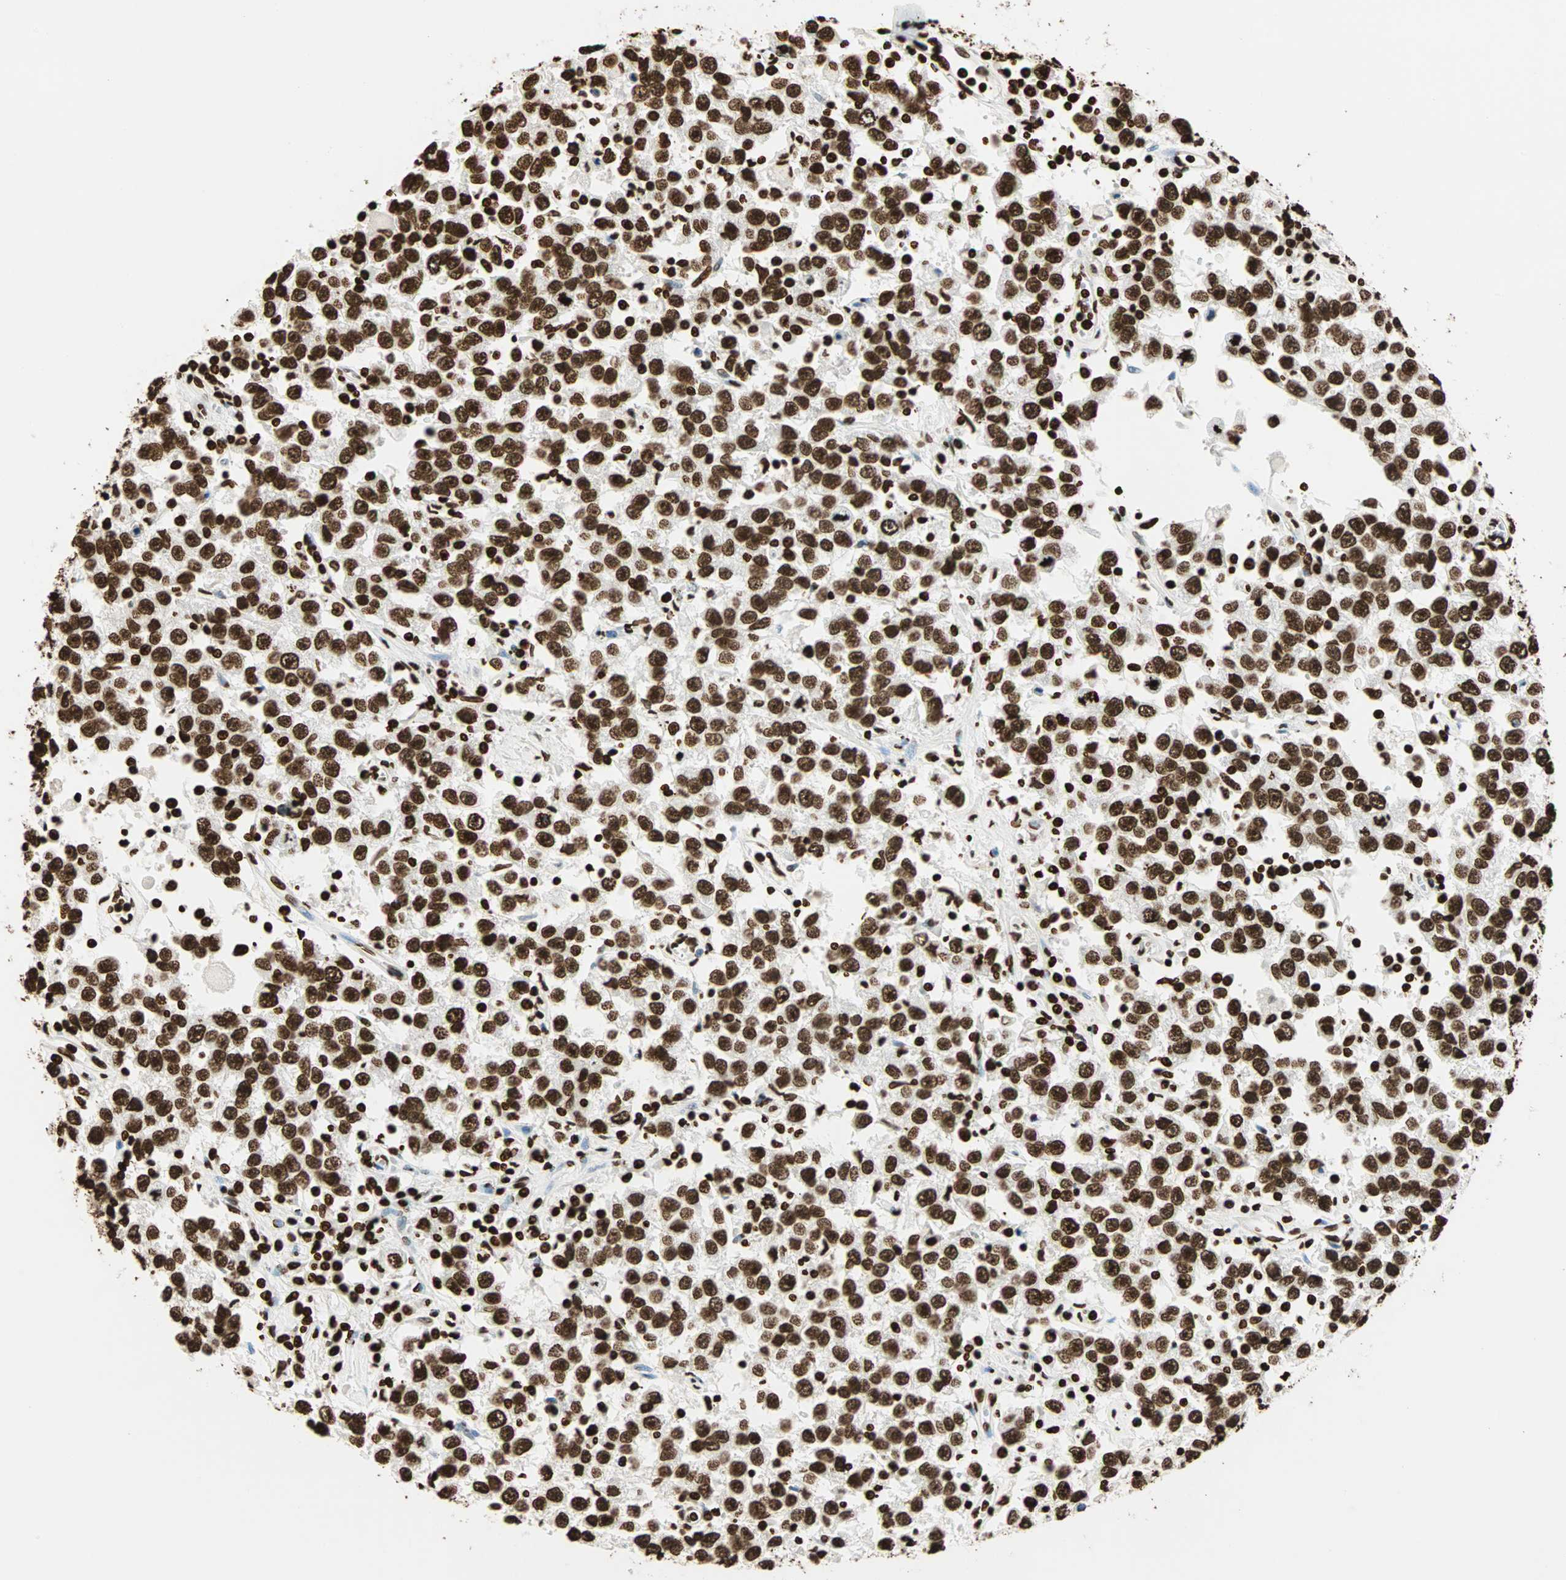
{"staining": {"intensity": "strong", "quantity": ">75%", "location": "nuclear"}, "tissue": "testis cancer", "cell_type": "Tumor cells", "image_type": "cancer", "snomed": [{"axis": "morphology", "description": "Seminoma, NOS"}, {"axis": "topography", "description": "Testis"}], "caption": "IHC of human testis cancer (seminoma) shows high levels of strong nuclear expression in approximately >75% of tumor cells. Using DAB (brown) and hematoxylin (blue) stains, captured at high magnification using brightfield microscopy.", "gene": "GLI2", "patient": {"sex": "male", "age": 41}}